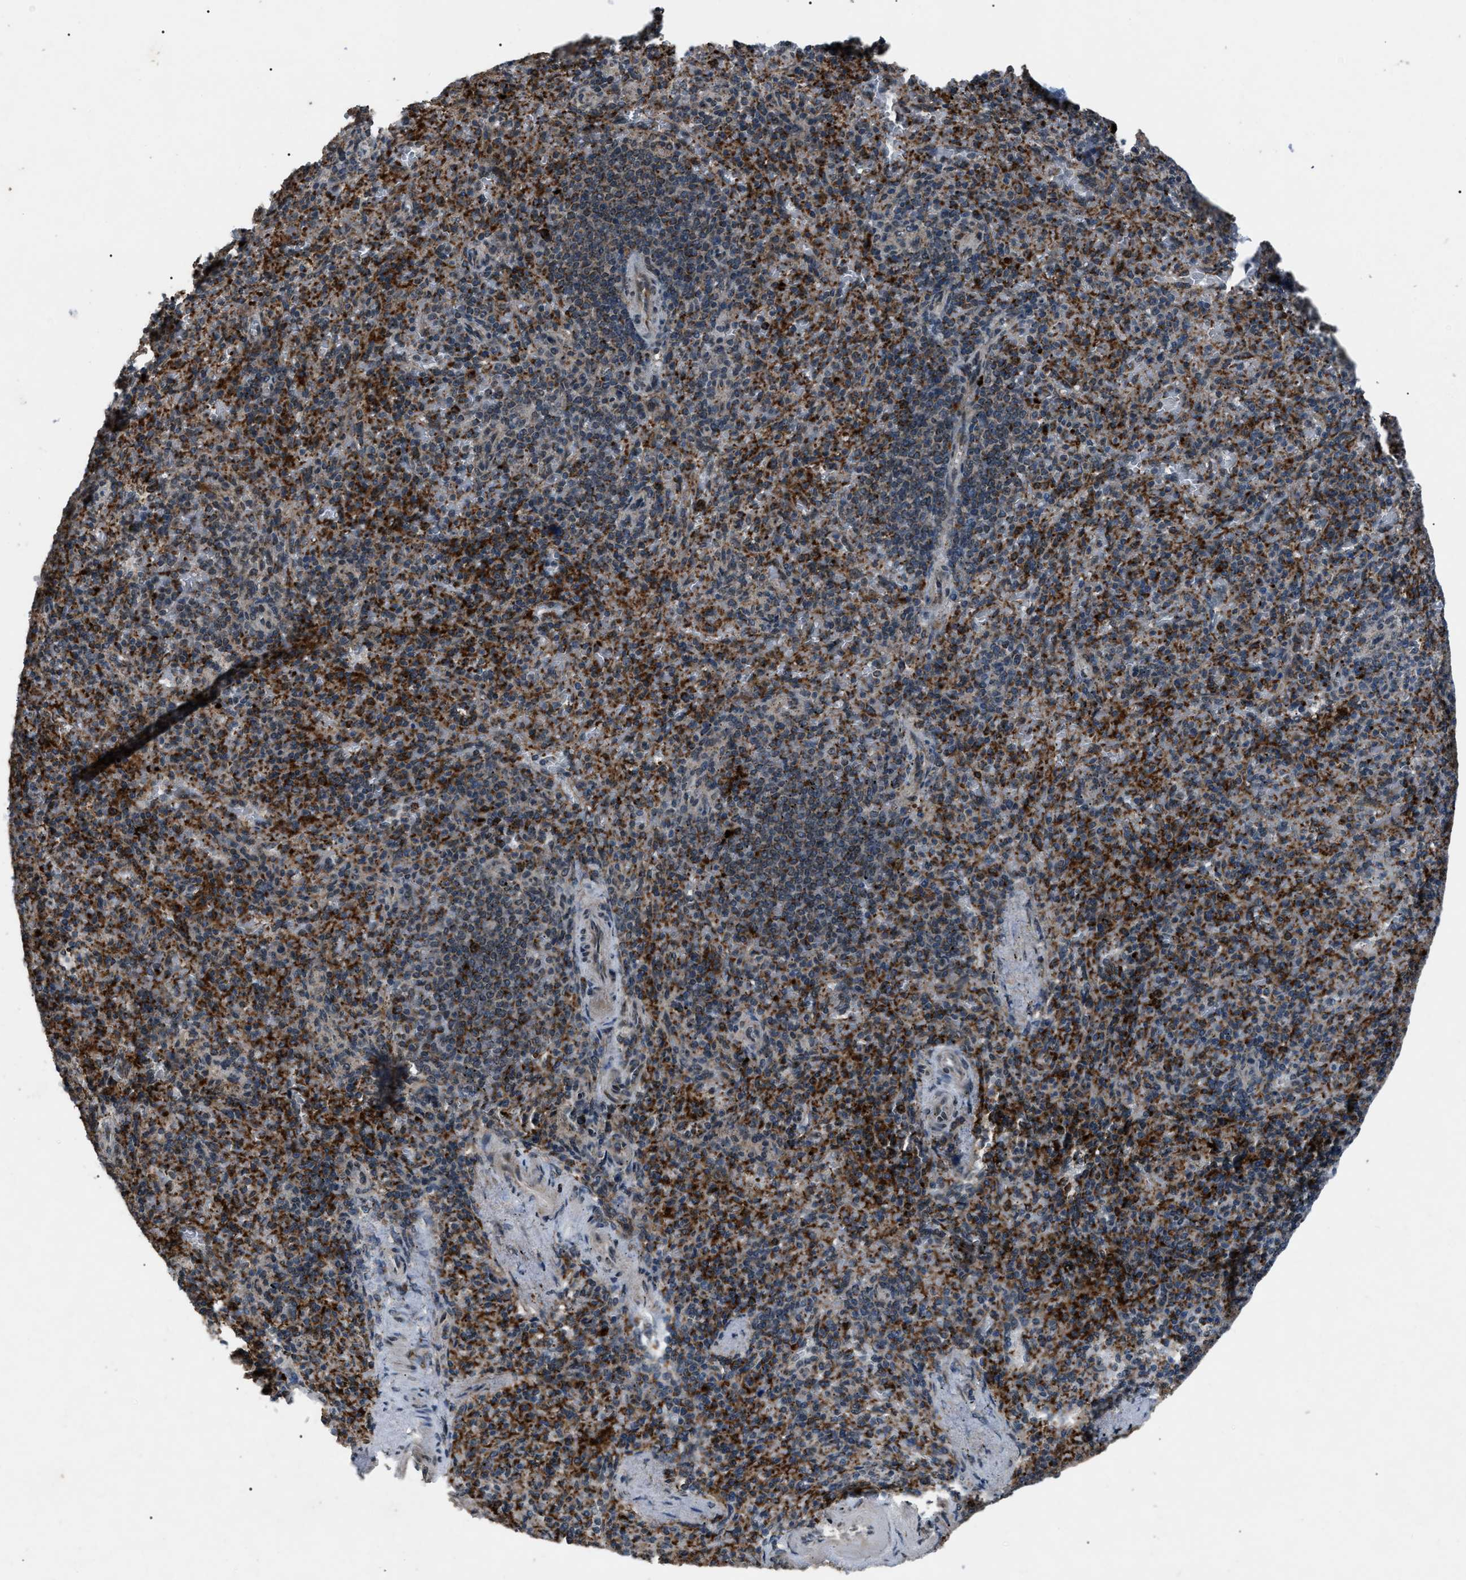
{"staining": {"intensity": "strong", "quantity": "25%-75%", "location": "cytoplasmic/membranous"}, "tissue": "spleen", "cell_type": "Cells in red pulp", "image_type": "normal", "snomed": [{"axis": "morphology", "description": "Normal tissue, NOS"}, {"axis": "topography", "description": "Spleen"}], "caption": "A high amount of strong cytoplasmic/membranous positivity is appreciated in about 25%-75% of cells in red pulp in normal spleen.", "gene": "ZFAND2A", "patient": {"sex": "female", "age": 74}}